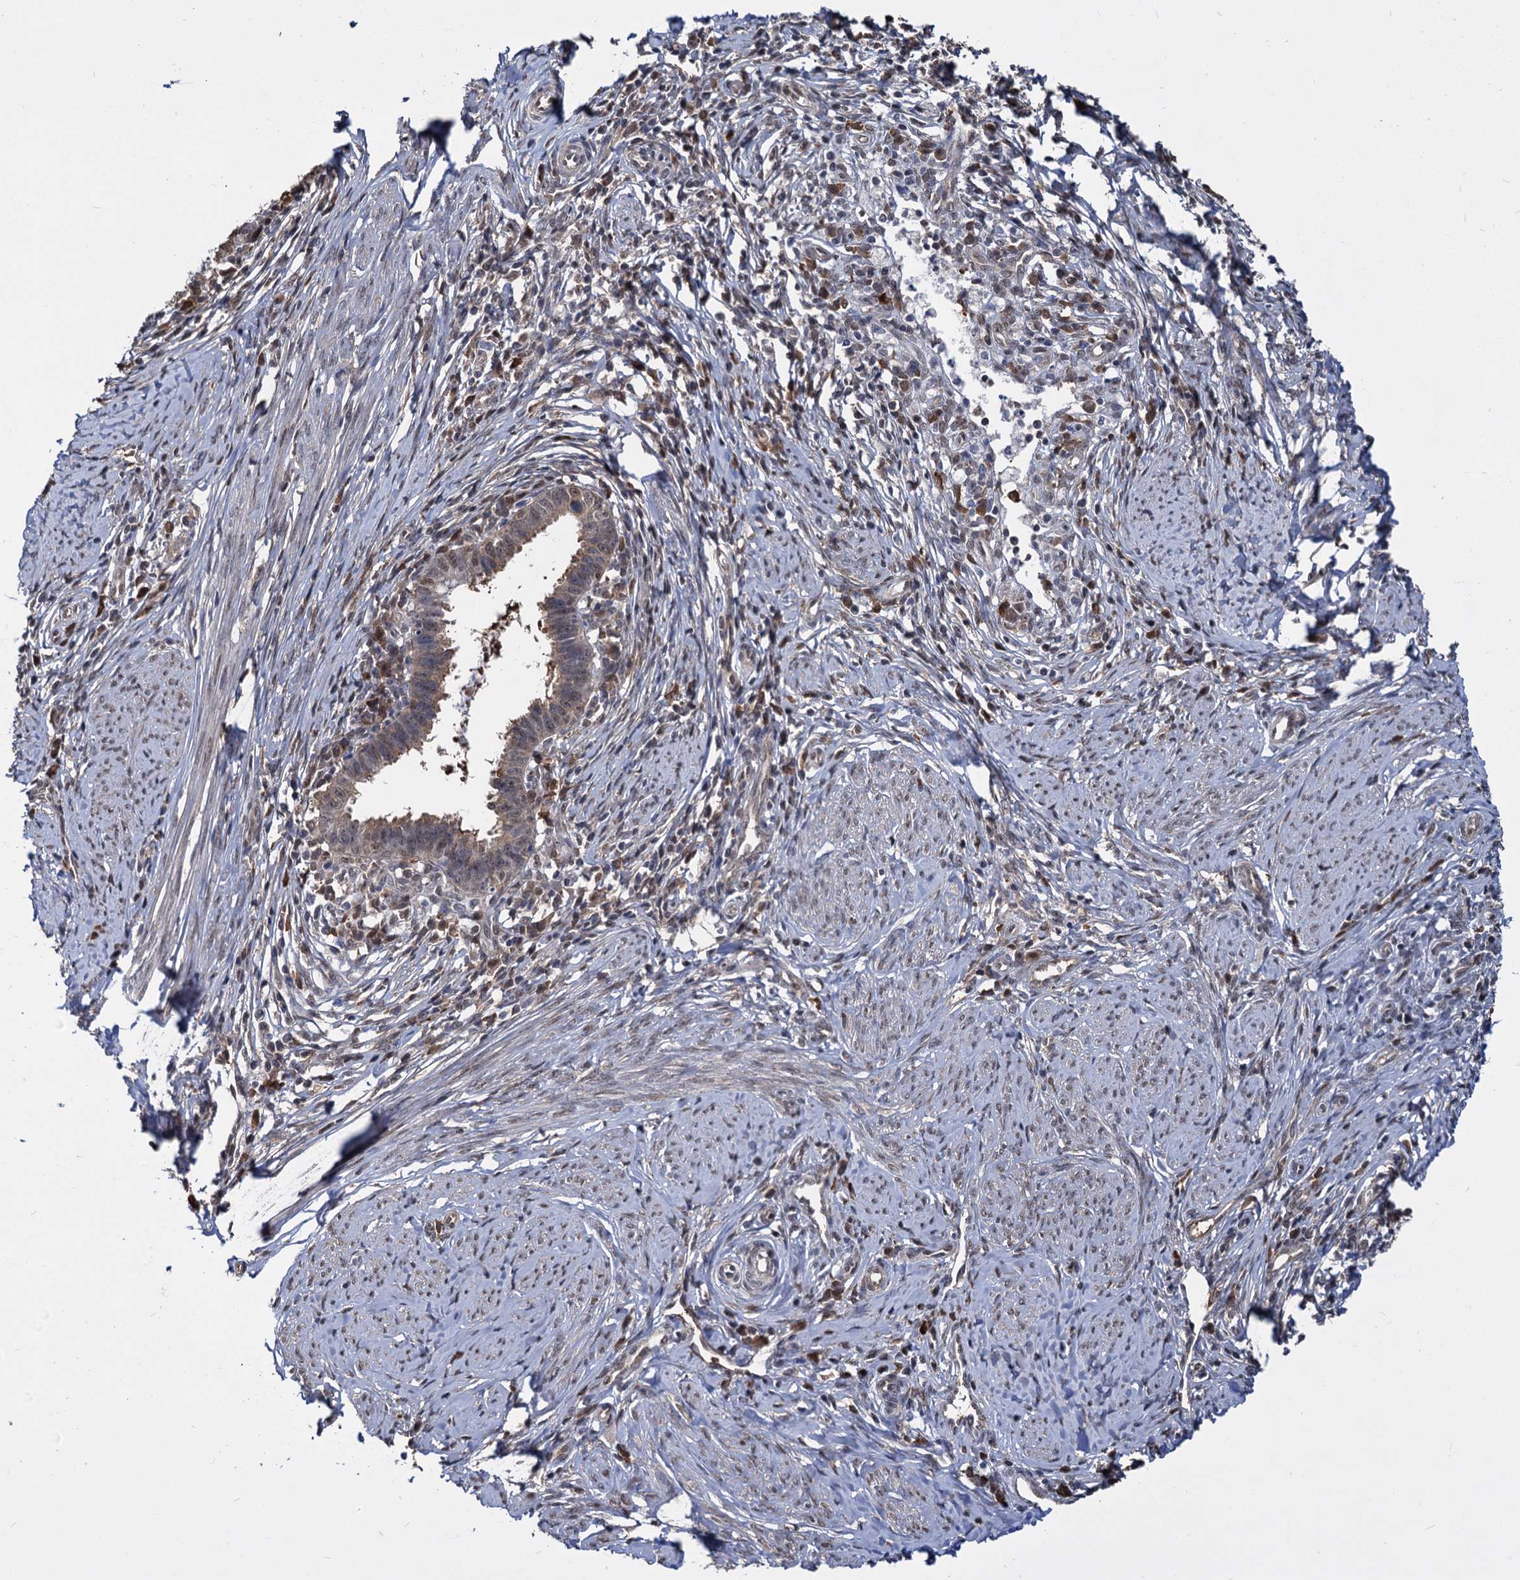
{"staining": {"intensity": "moderate", "quantity": "25%-75%", "location": "cytoplasmic/membranous,nuclear"}, "tissue": "cervical cancer", "cell_type": "Tumor cells", "image_type": "cancer", "snomed": [{"axis": "morphology", "description": "Adenocarcinoma, NOS"}, {"axis": "topography", "description": "Cervix"}], "caption": "Tumor cells reveal medium levels of moderate cytoplasmic/membranous and nuclear staining in approximately 25%-75% of cells in human cervical cancer.", "gene": "PSMD4", "patient": {"sex": "female", "age": 36}}